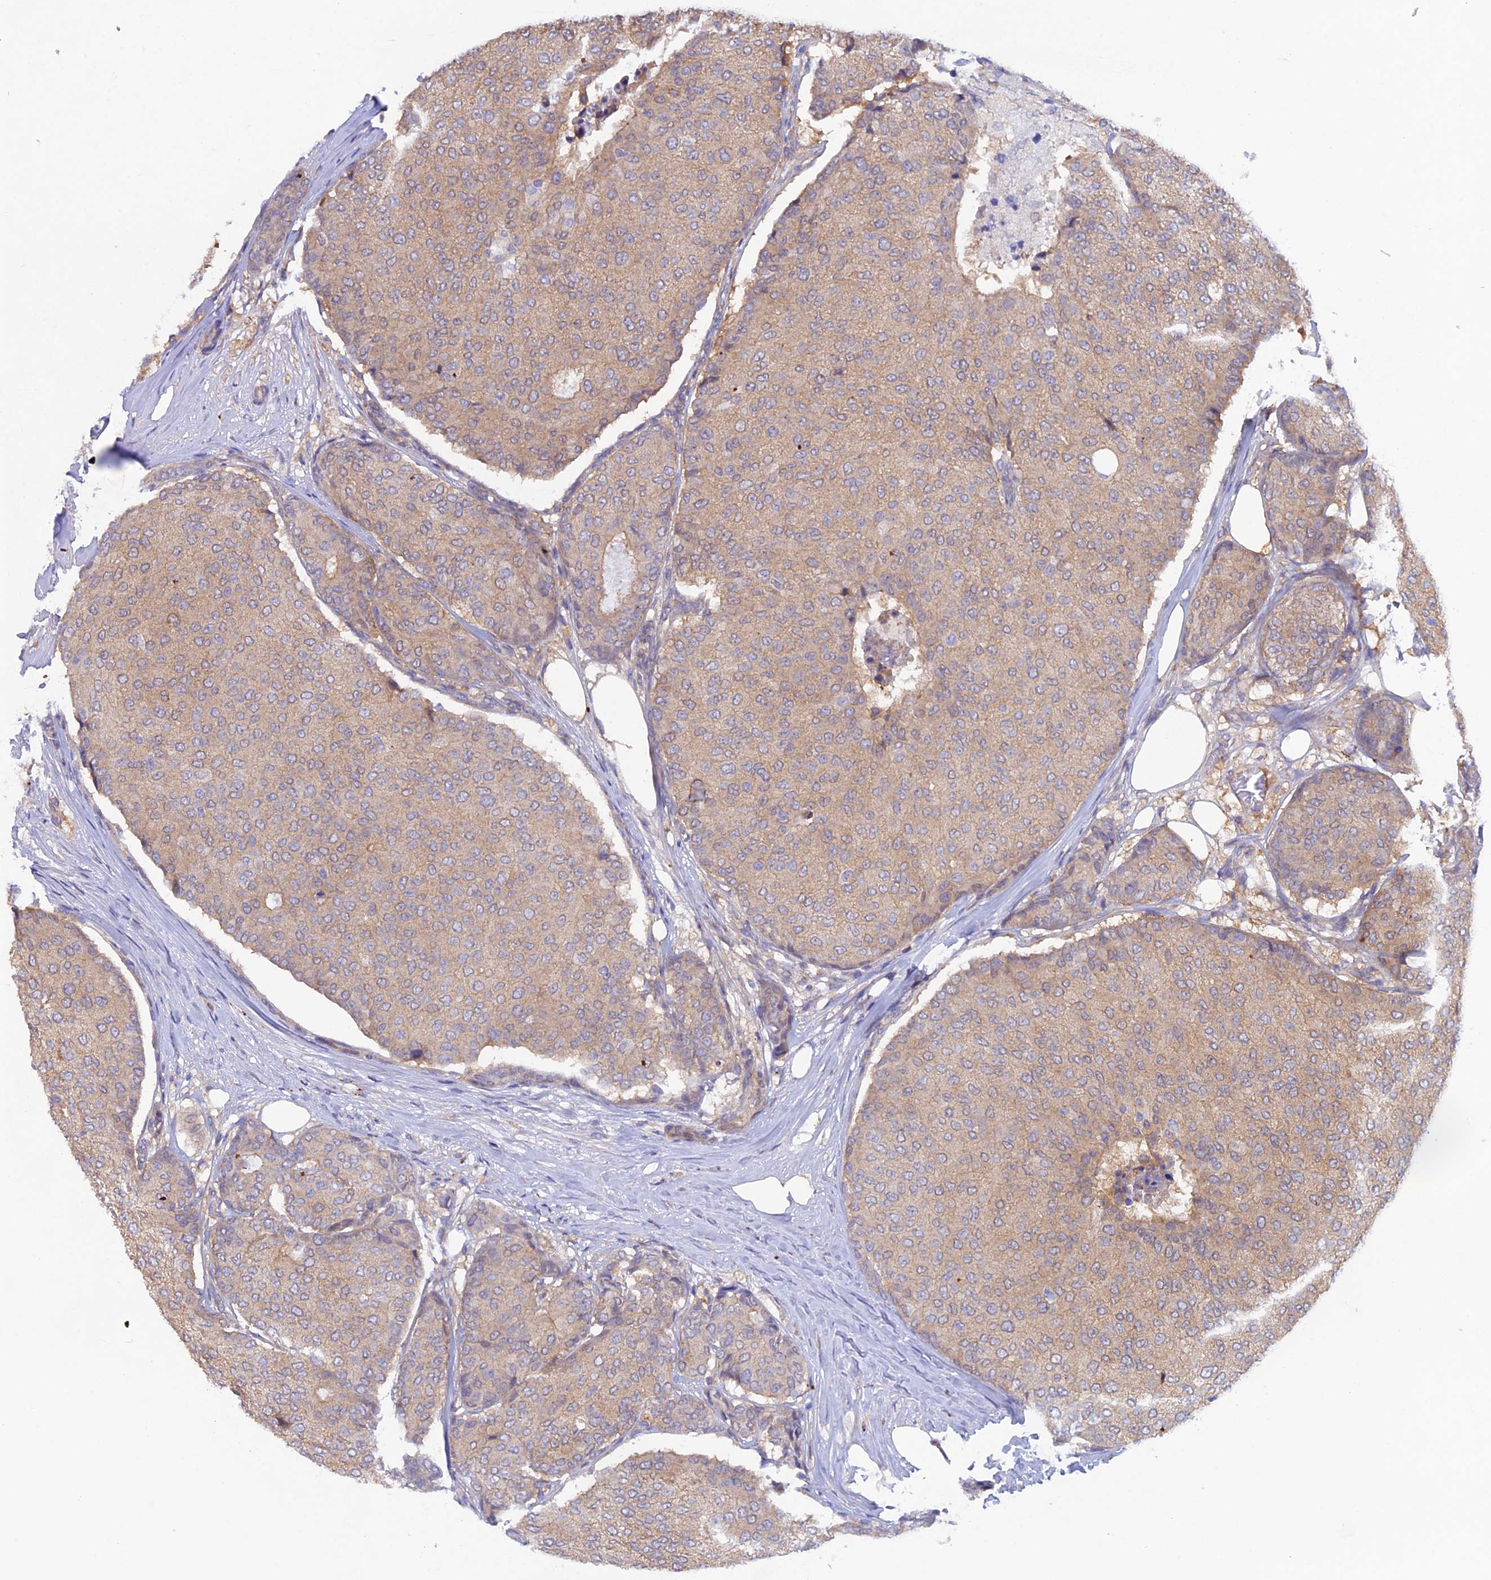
{"staining": {"intensity": "weak", "quantity": "25%-75%", "location": "cytoplasmic/membranous"}, "tissue": "breast cancer", "cell_type": "Tumor cells", "image_type": "cancer", "snomed": [{"axis": "morphology", "description": "Duct carcinoma"}, {"axis": "topography", "description": "Breast"}], "caption": "Approximately 25%-75% of tumor cells in breast cancer show weak cytoplasmic/membranous protein positivity as visualized by brown immunohistochemical staining.", "gene": "FZR1", "patient": {"sex": "female", "age": 75}}